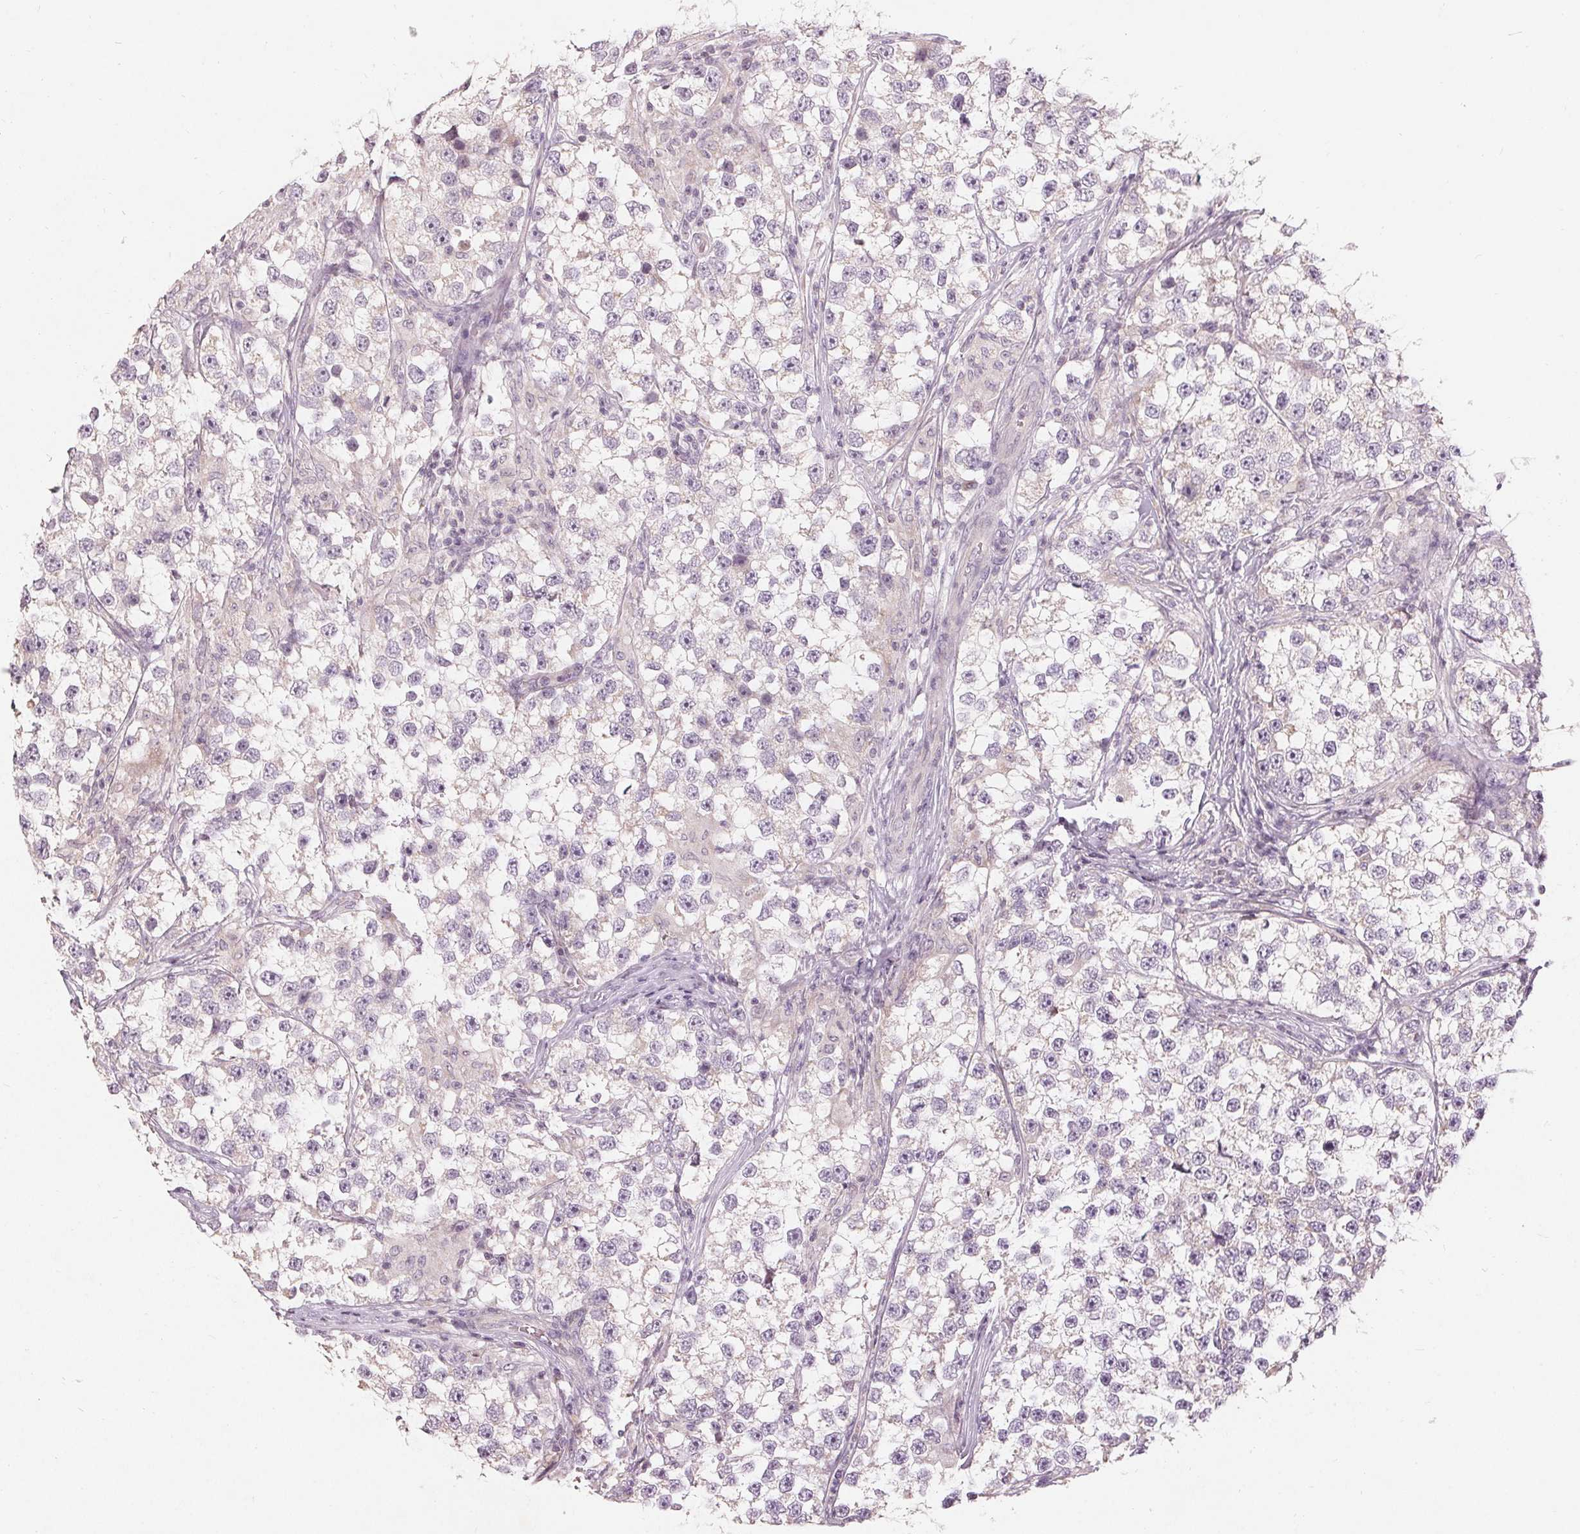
{"staining": {"intensity": "negative", "quantity": "none", "location": "none"}, "tissue": "testis cancer", "cell_type": "Tumor cells", "image_type": "cancer", "snomed": [{"axis": "morphology", "description": "Seminoma, NOS"}, {"axis": "topography", "description": "Testis"}], "caption": "There is no significant staining in tumor cells of testis cancer. (Brightfield microscopy of DAB immunohistochemistry (IHC) at high magnification).", "gene": "TRIM60", "patient": {"sex": "male", "age": 46}}